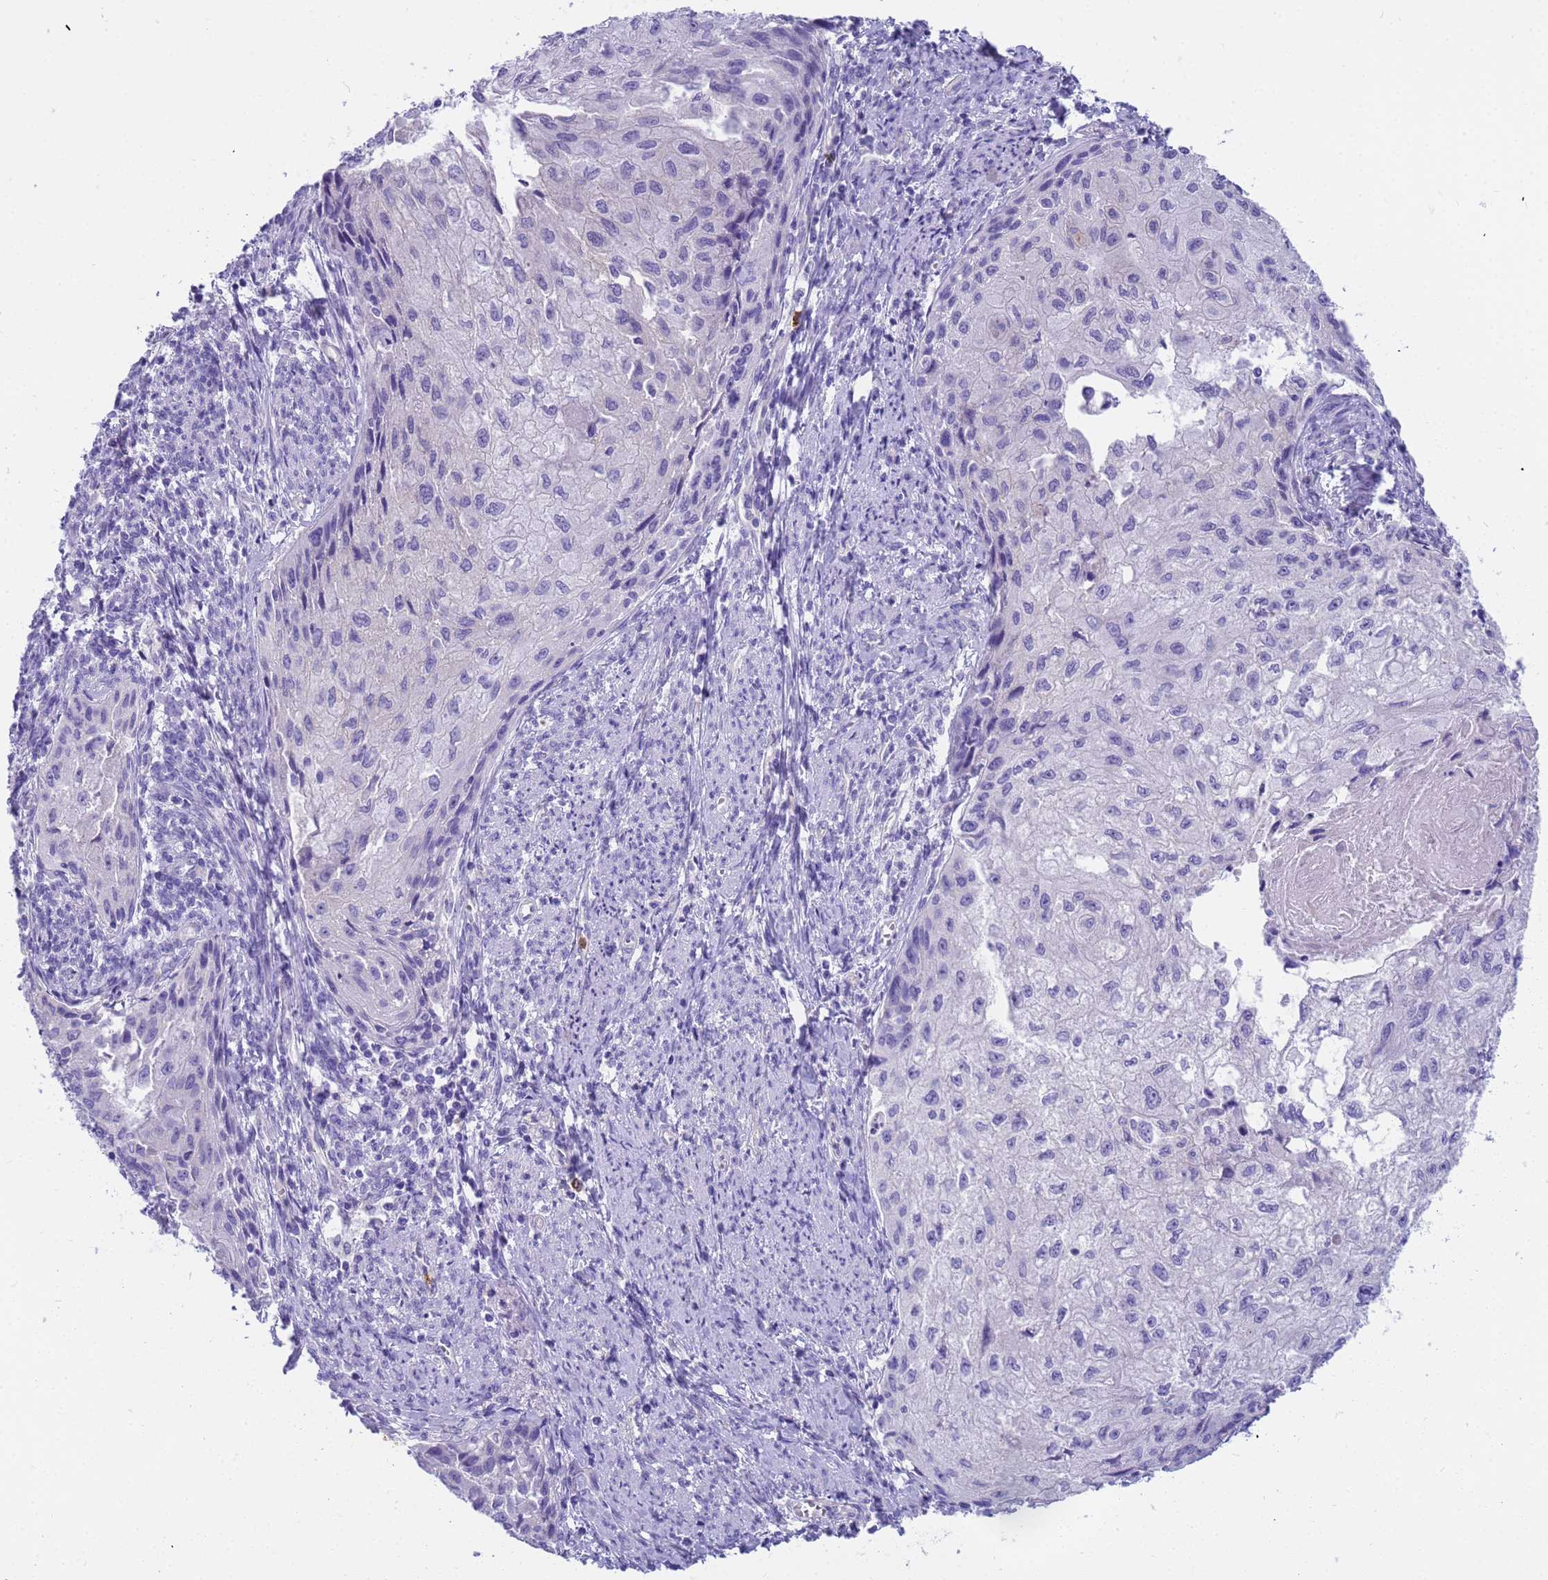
{"staining": {"intensity": "negative", "quantity": "none", "location": "none"}, "tissue": "cervical cancer", "cell_type": "Tumor cells", "image_type": "cancer", "snomed": [{"axis": "morphology", "description": "Squamous cell carcinoma, NOS"}, {"axis": "topography", "description": "Cervix"}], "caption": "Tumor cells are negative for brown protein staining in cervical cancer. (Brightfield microscopy of DAB immunohistochemistry at high magnification).", "gene": "RNASE2", "patient": {"sex": "female", "age": 67}}